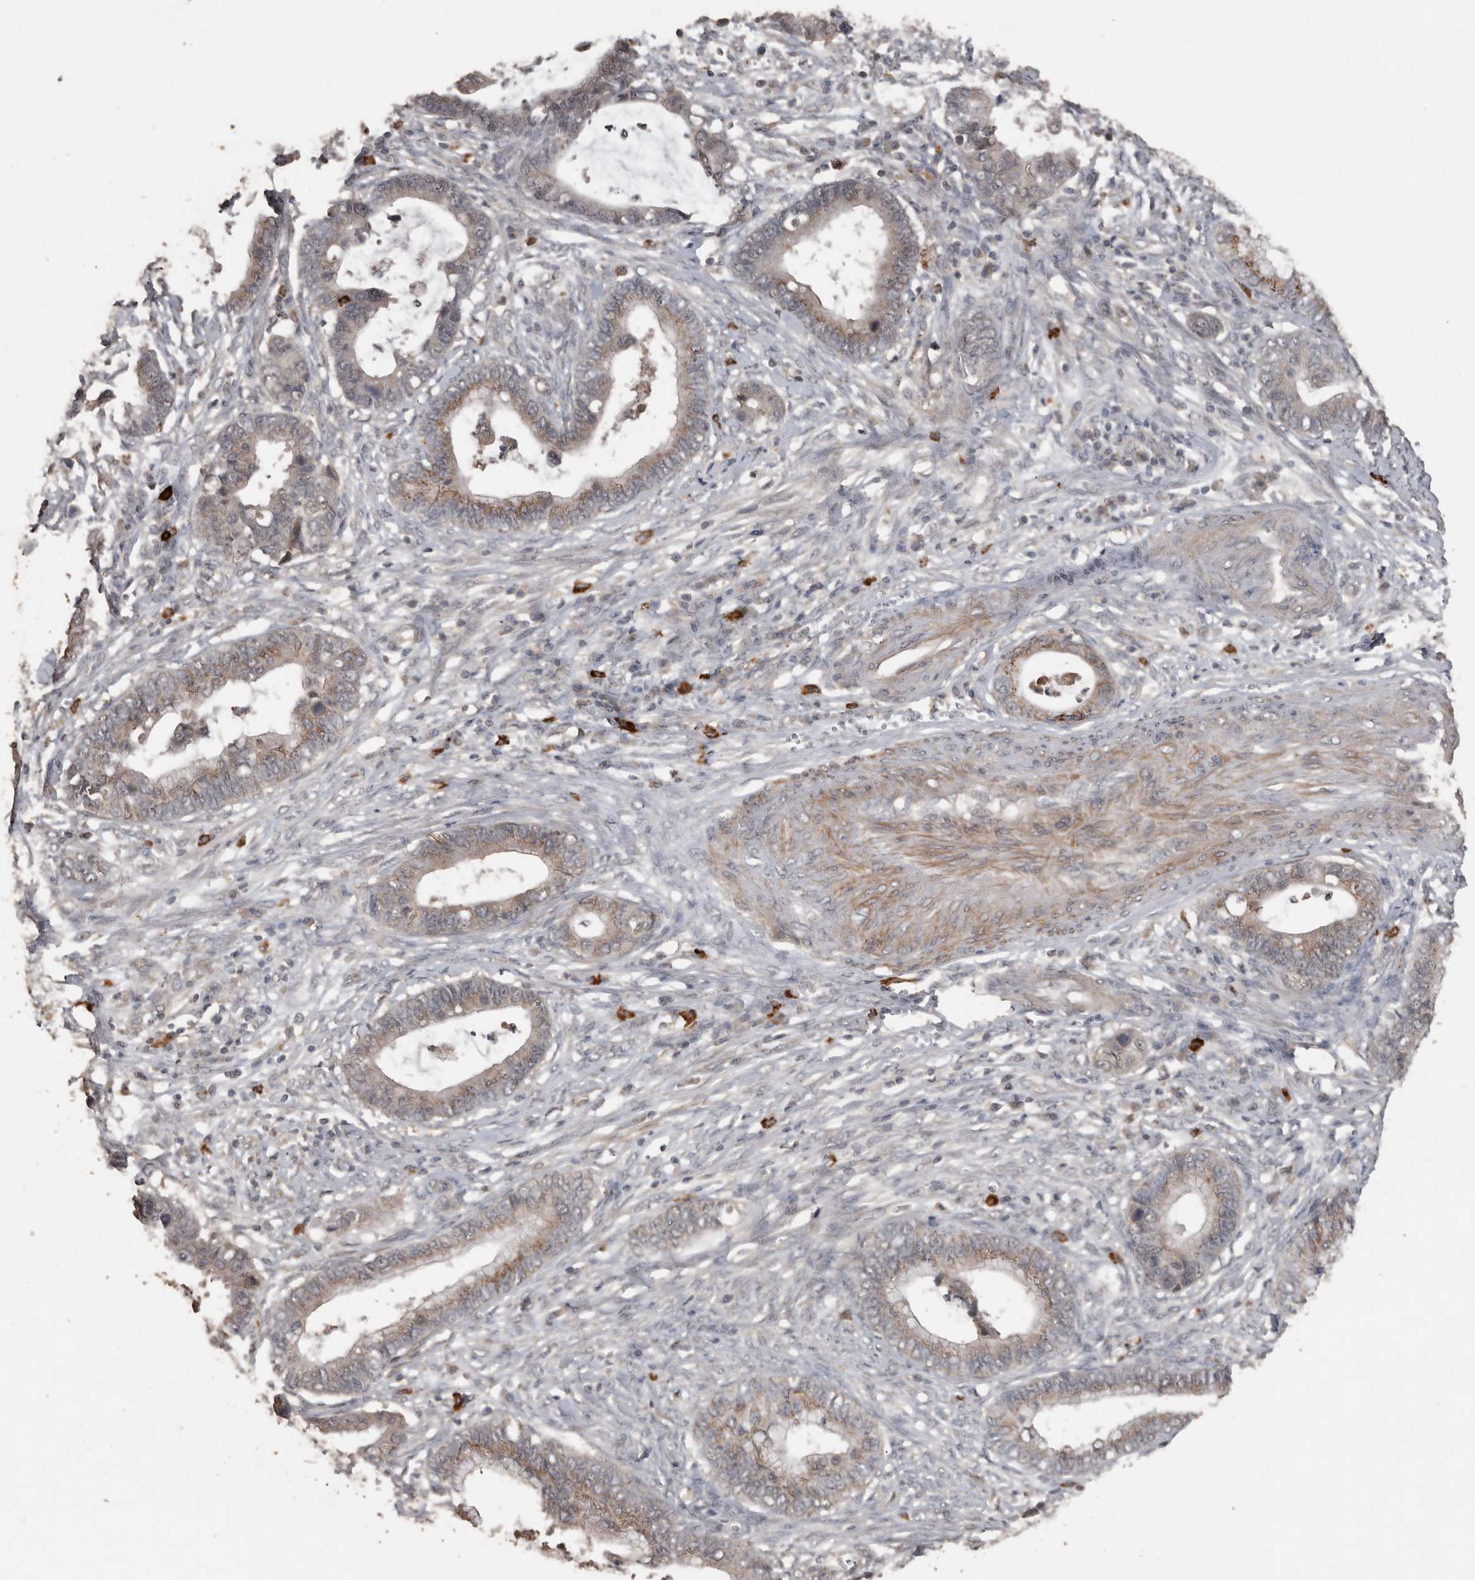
{"staining": {"intensity": "weak", "quantity": ">75%", "location": "cytoplasmic/membranous"}, "tissue": "cervical cancer", "cell_type": "Tumor cells", "image_type": "cancer", "snomed": [{"axis": "morphology", "description": "Adenocarcinoma, NOS"}, {"axis": "topography", "description": "Cervix"}], "caption": "Protein positivity by immunohistochemistry (IHC) exhibits weak cytoplasmic/membranous staining in about >75% of tumor cells in cervical cancer (adenocarcinoma).", "gene": "BAMBI", "patient": {"sex": "female", "age": 44}}